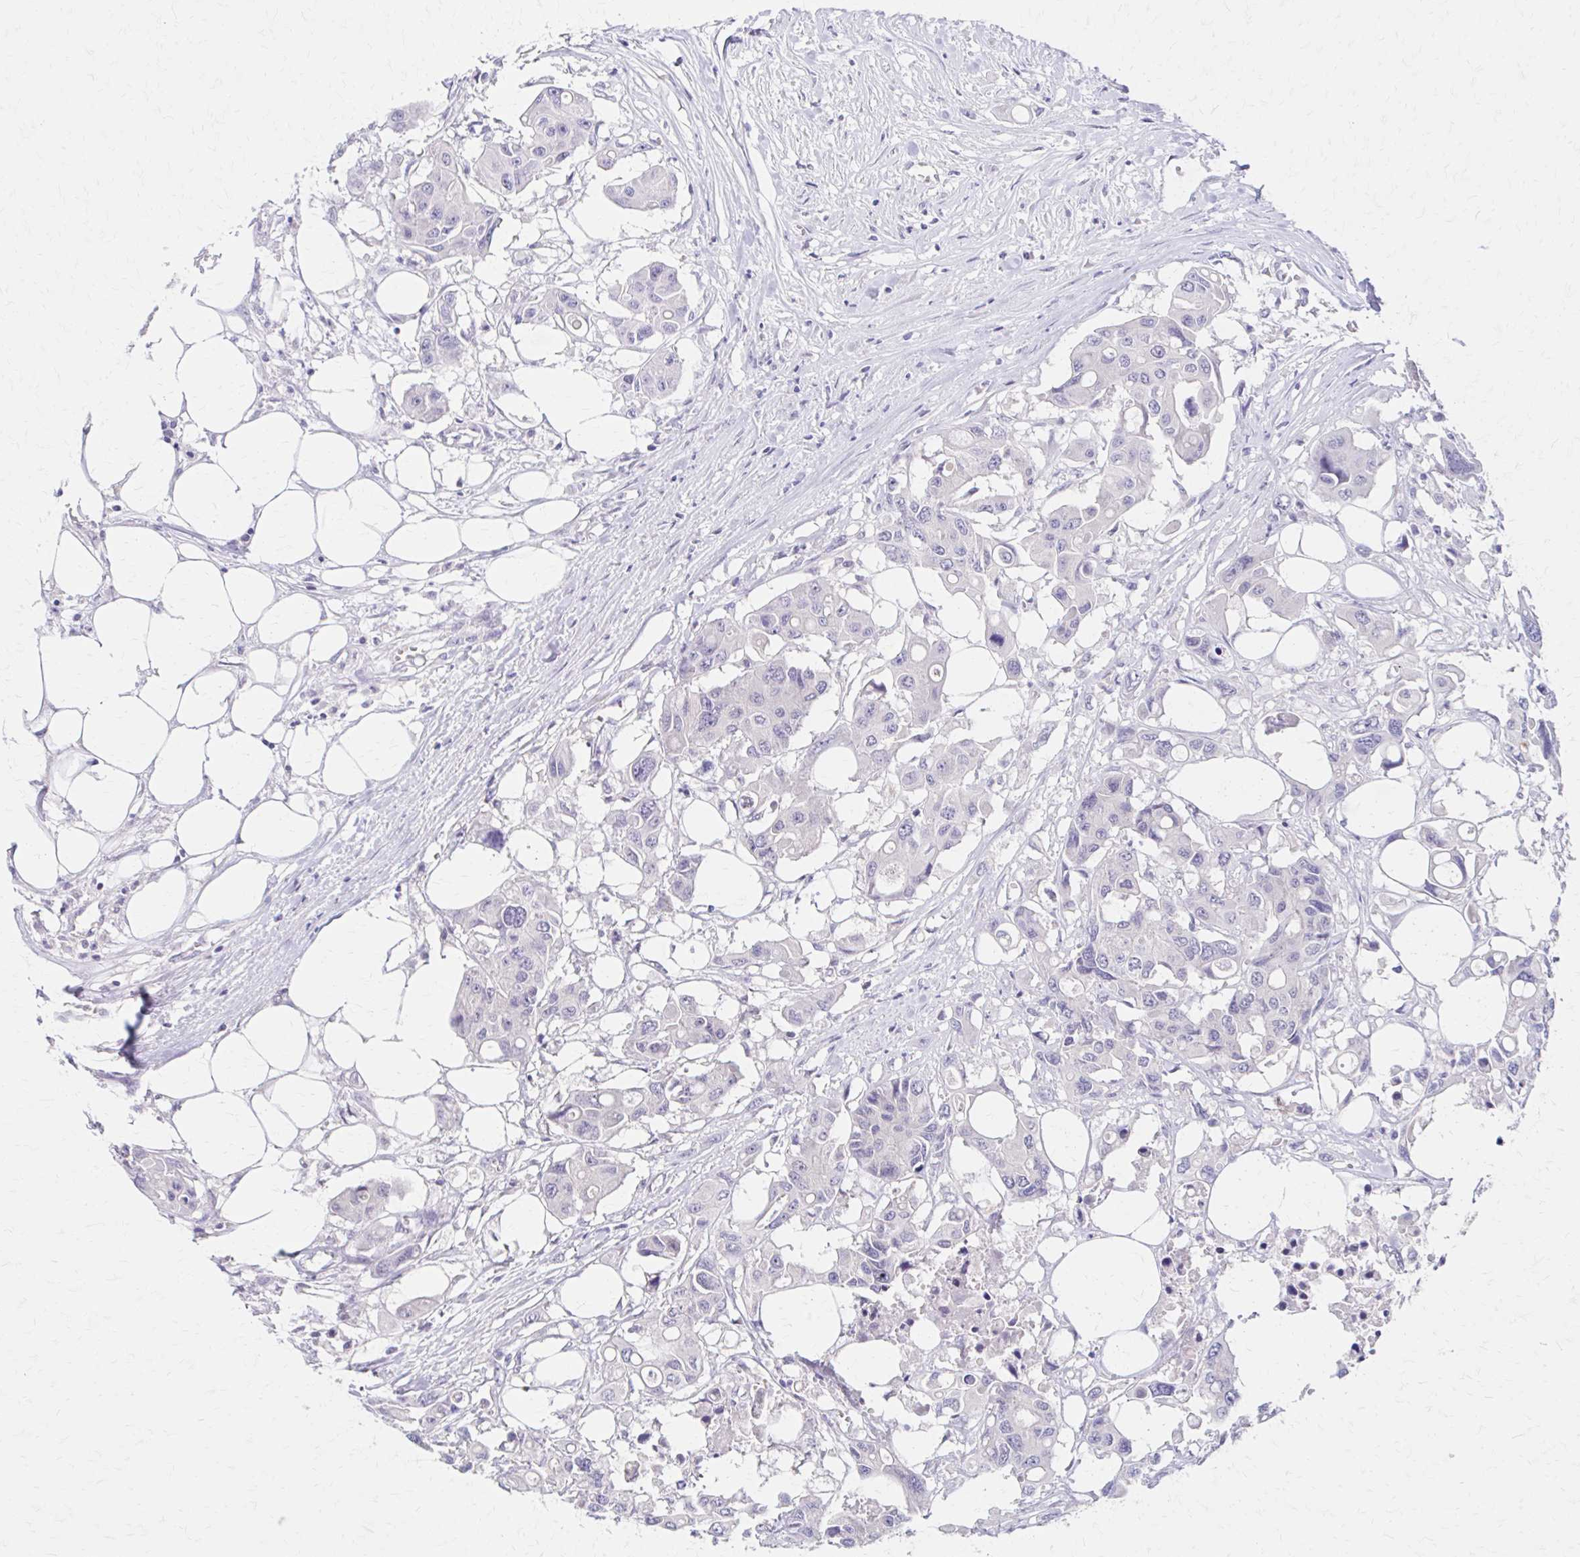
{"staining": {"intensity": "negative", "quantity": "none", "location": "none"}, "tissue": "colorectal cancer", "cell_type": "Tumor cells", "image_type": "cancer", "snomed": [{"axis": "morphology", "description": "Adenocarcinoma, NOS"}, {"axis": "topography", "description": "Colon"}], "caption": "Tumor cells show no significant expression in colorectal adenocarcinoma. Brightfield microscopy of immunohistochemistry (IHC) stained with DAB (brown) and hematoxylin (blue), captured at high magnification.", "gene": "AZGP1", "patient": {"sex": "male", "age": 77}}